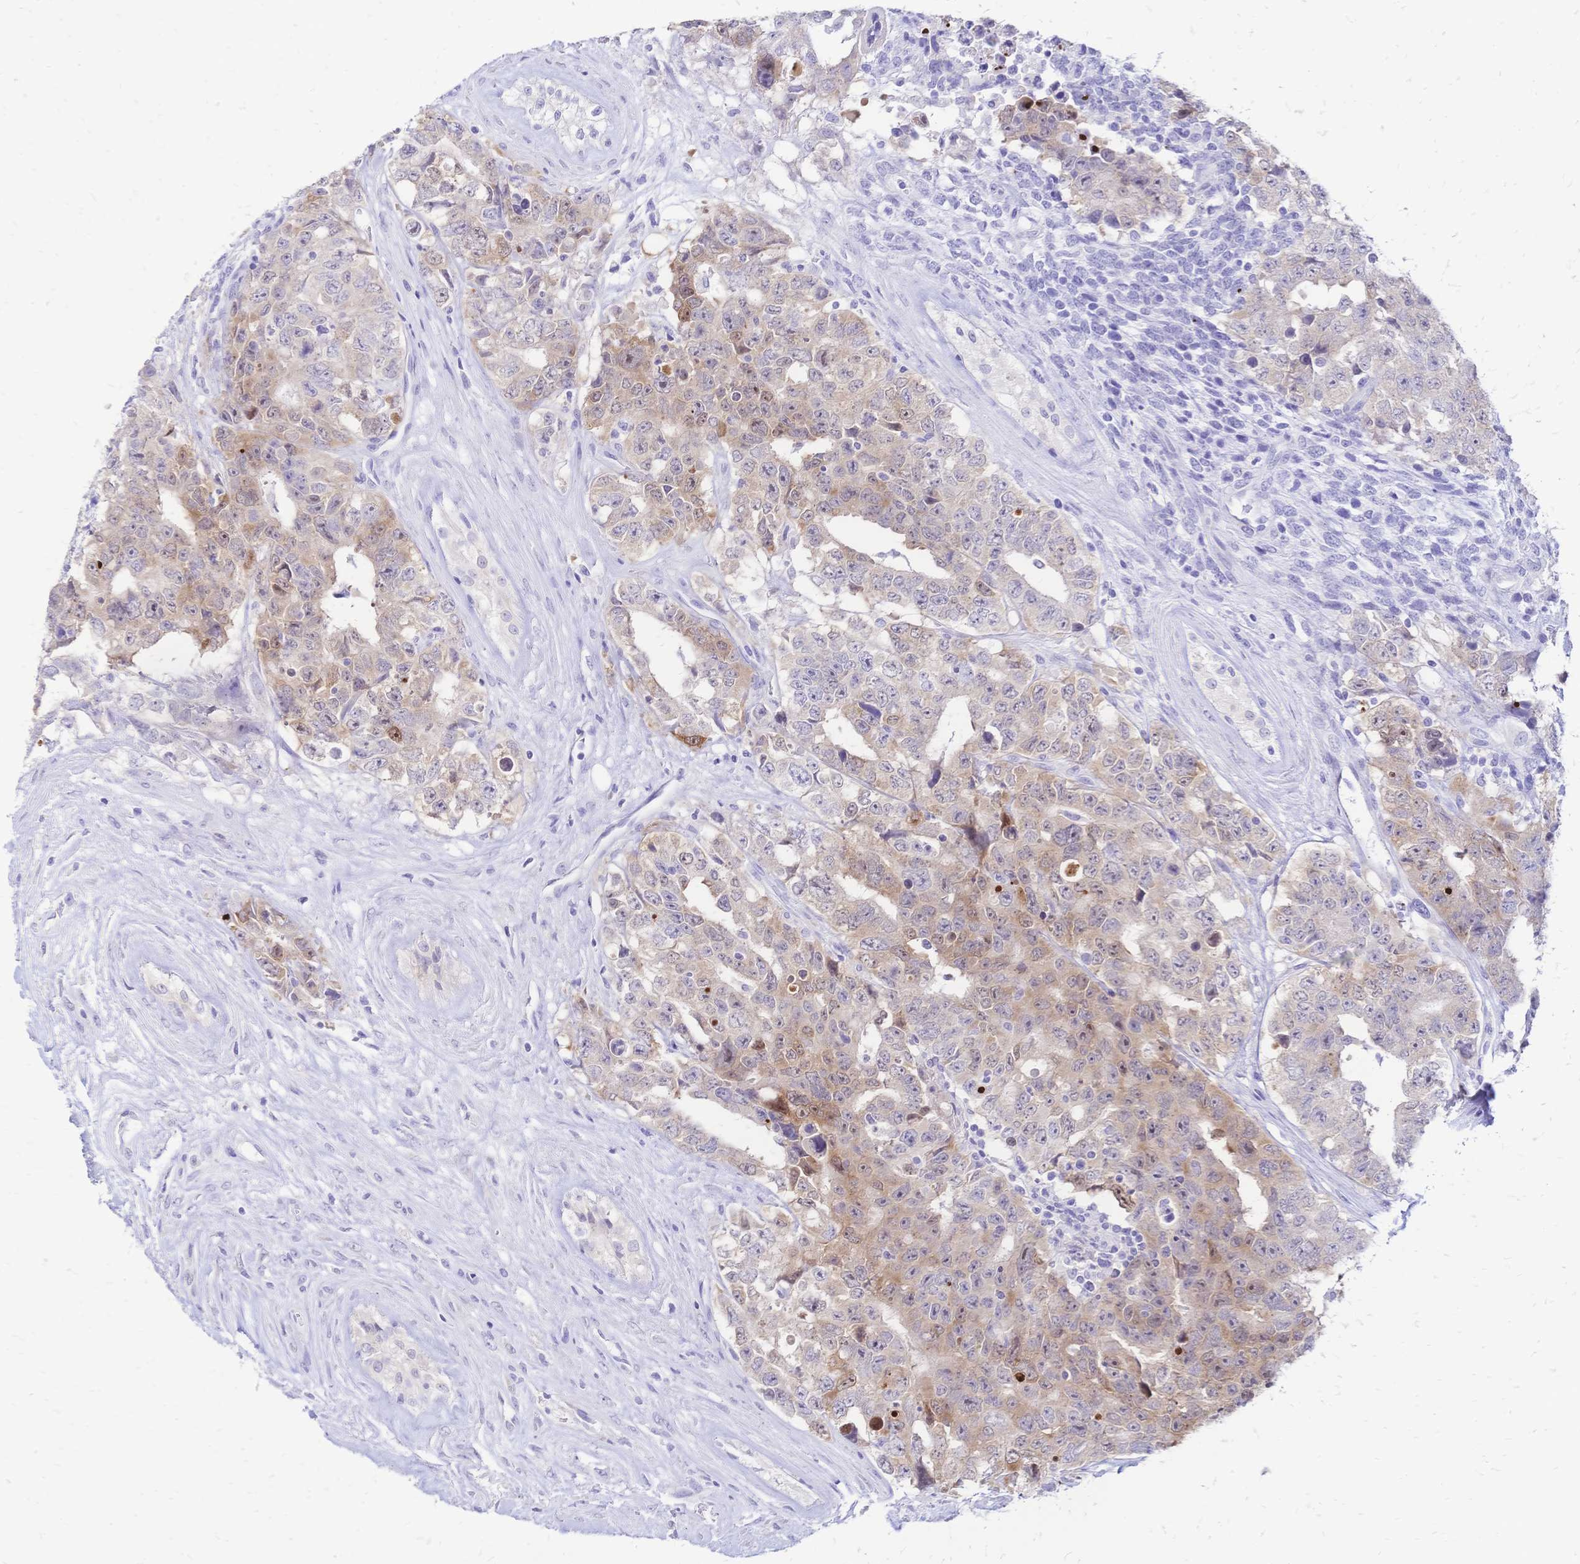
{"staining": {"intensity": "weak", "quantity": "25%-75%", "location": "cytoplasmic/membranous"}, "tissue": "testis cancer", "cell_type": "Tumor cells", "image_type": "cancer", "snomed": [{"axis": "morphology", "description": "Carcinoma, Embryonal, NOS"}, {"axis": "topography", "description": "Testis"}], "caption": "Protein staining by immunohistochemistry shows weak cytoplasmic/membranous positivity in about 25%-75% of tumor cells in testis cancer (embryonal carcinoma).", "gene": "GRB7", "patient": {"sex": "male", "age": 24}}